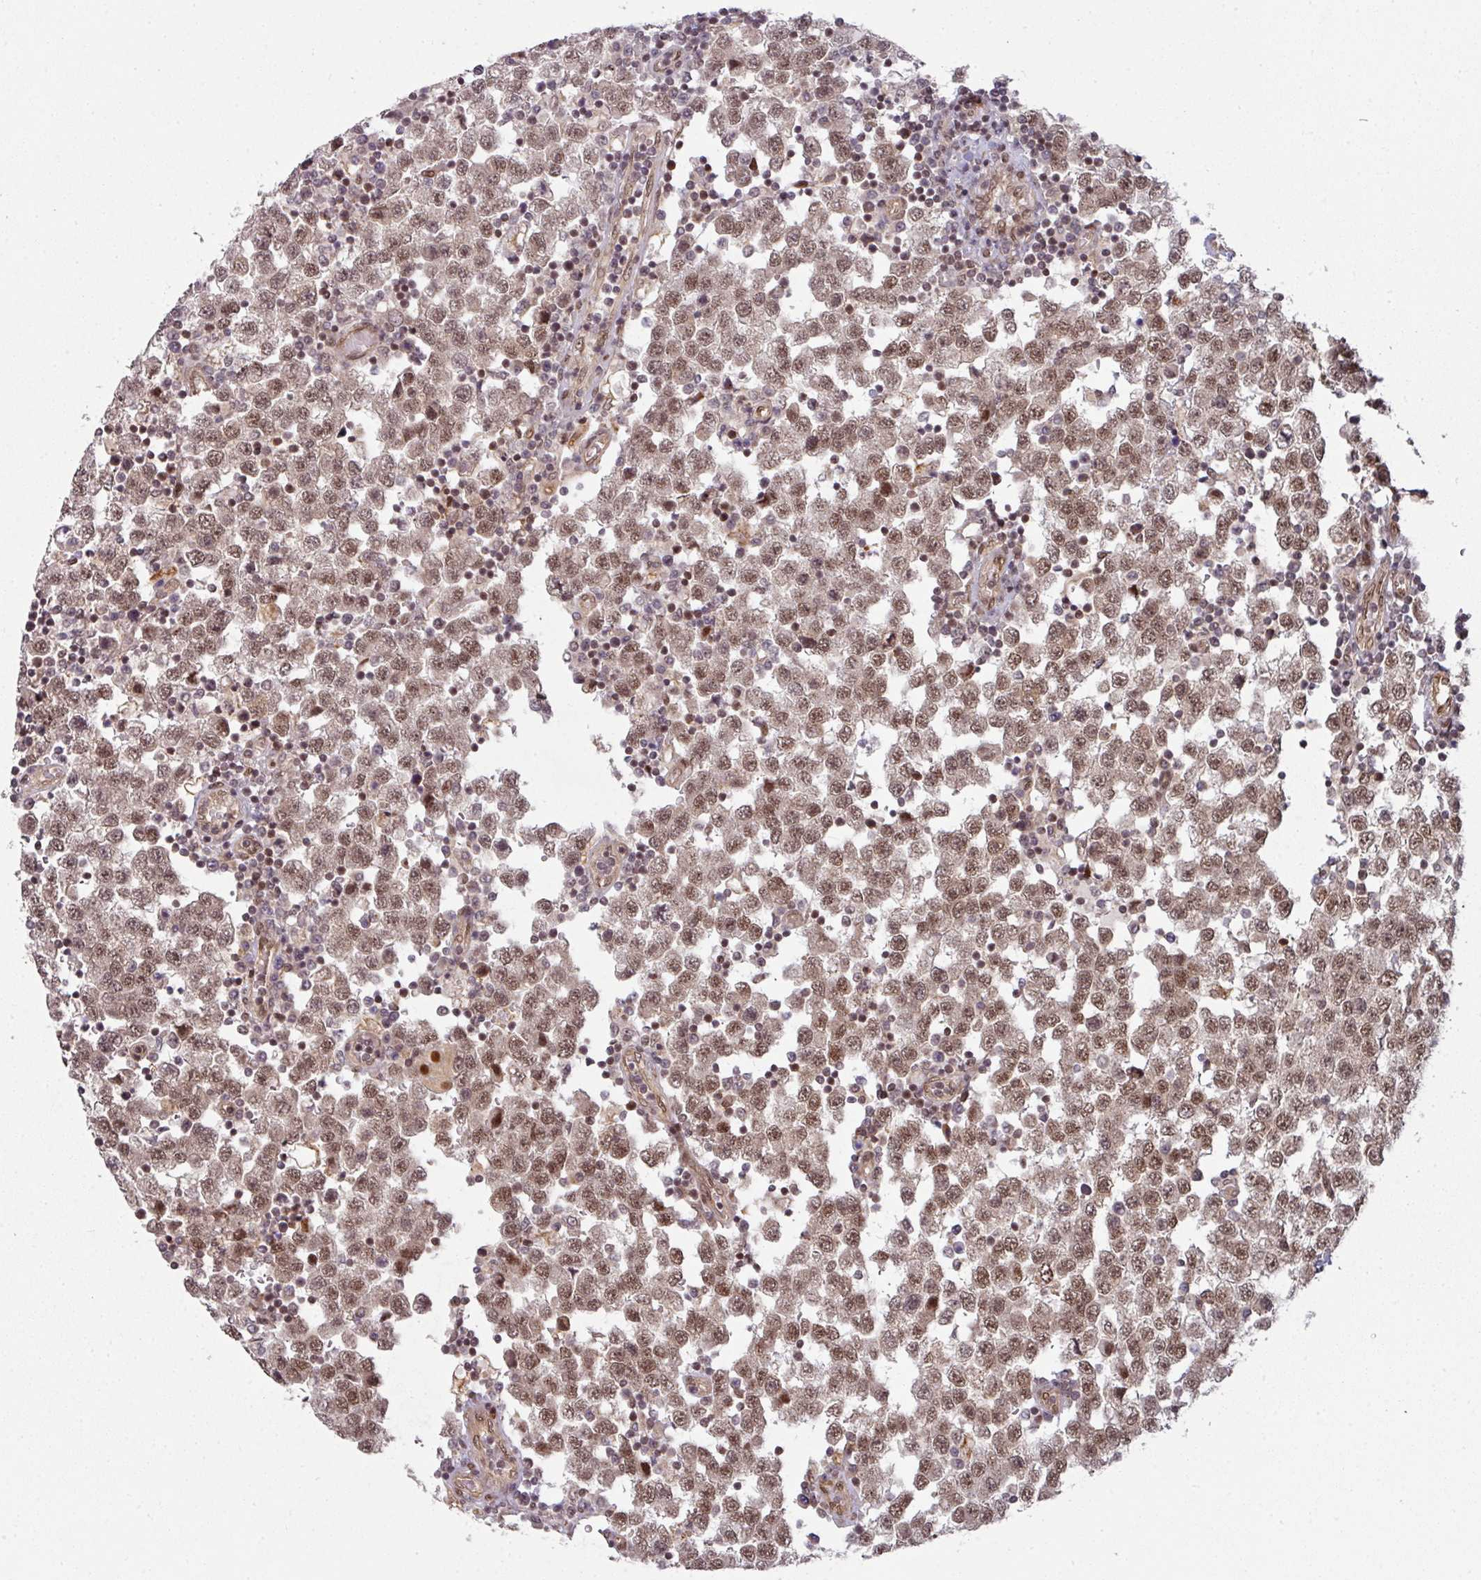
{"staining": {"intensity": "moderate", "quantity": ">75%", "location": "nuclear"}, "tissue": "testis cancer", "cell_type": "Tumor cells", "image_type": "cancer", "snomed": [{"axis": "morphology", "description": "Seminoma, NOS"}, {"axis": "topography", "description": "Testis"}], "caption": "A micrograph of human testis seminoma stained for a protein exhibits moderate nuclear brown staining in tumor cells.", "gene": "SIK3", "patient": {"sex": "male", "age": 34}}